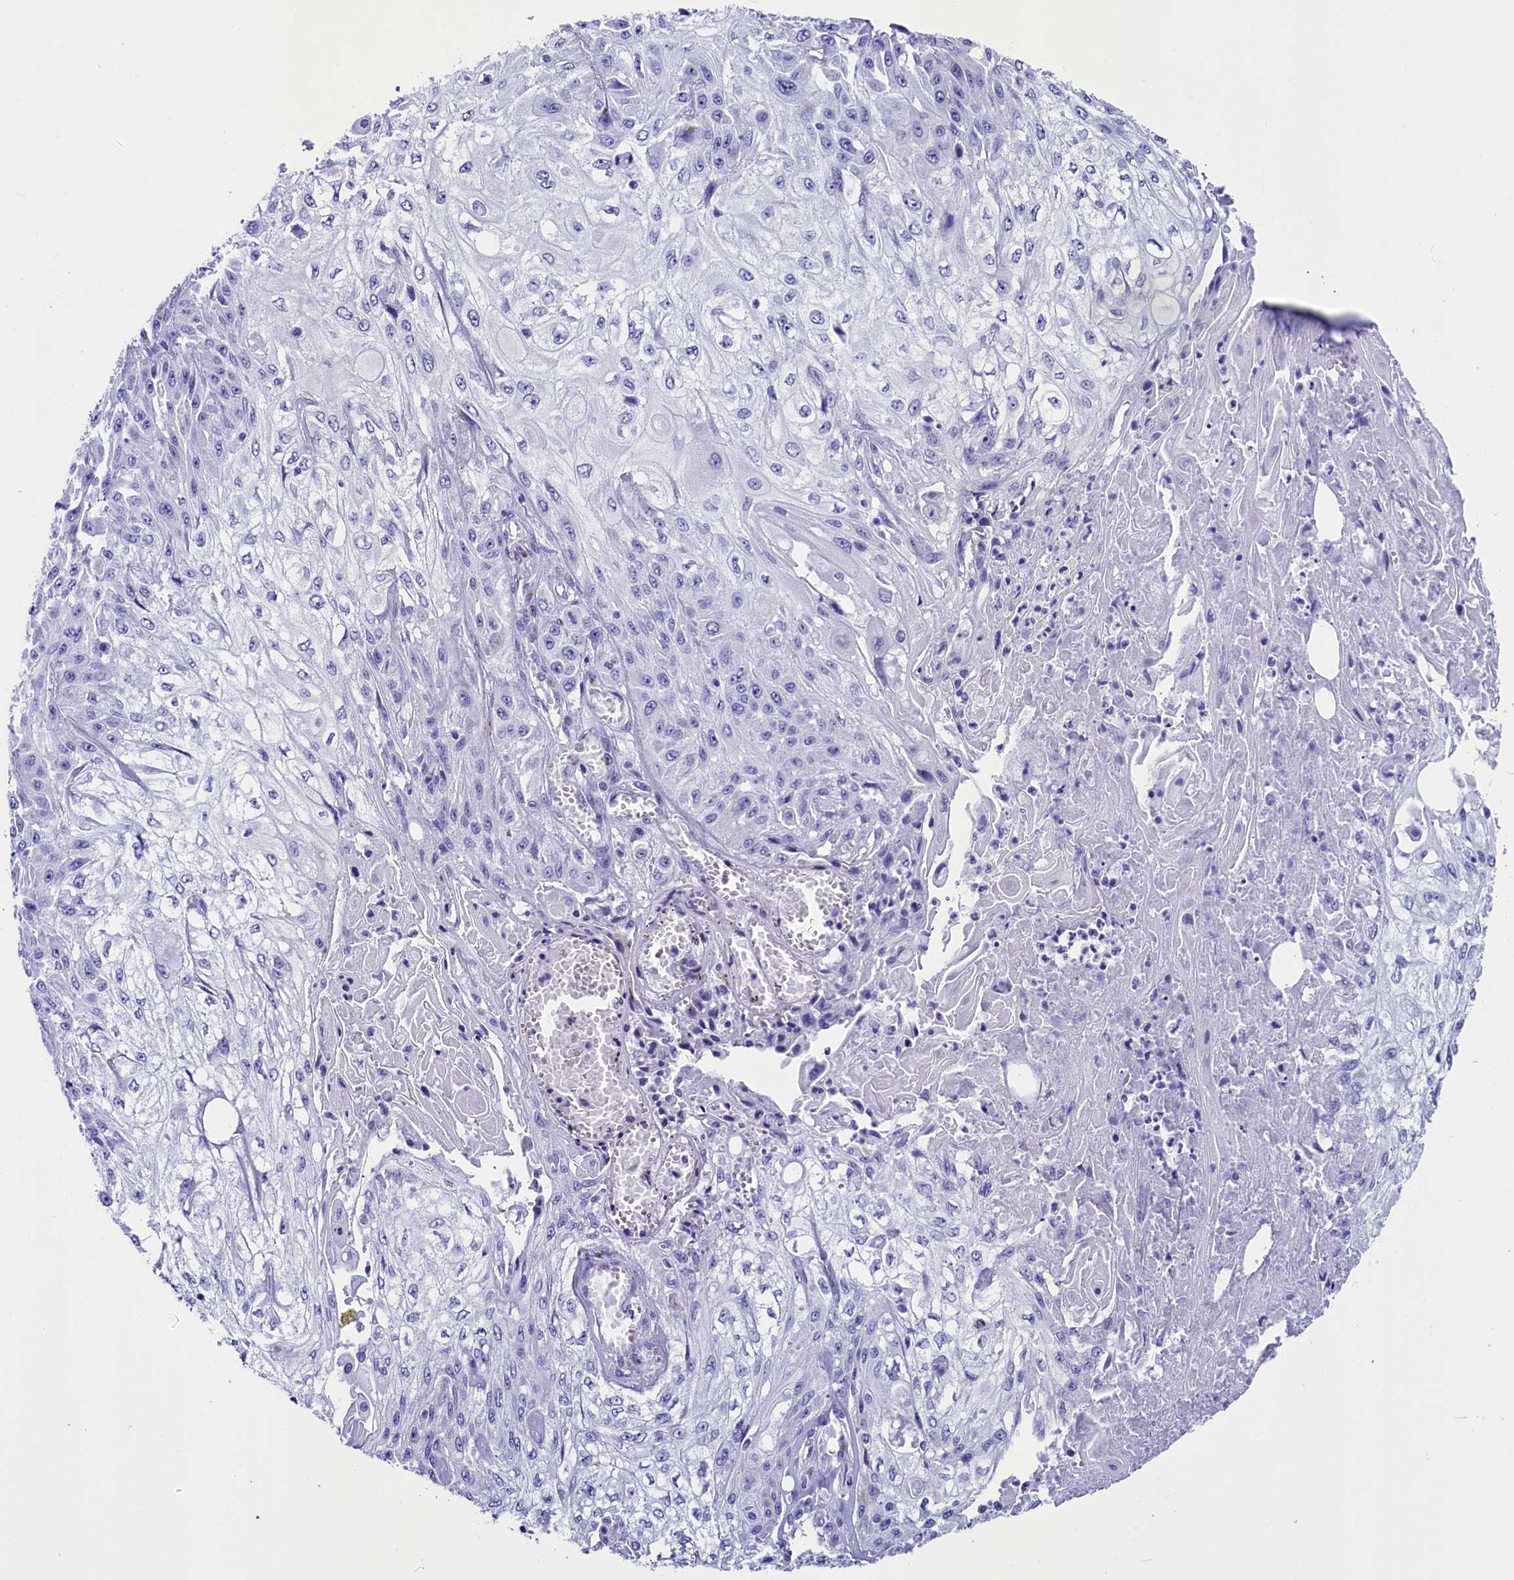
{"staining": {"intensity": "negative", "quantity": "none", "location": "none"}, "tissue": "skin cancer", "cell_type": "Tumor cells", "image_type": "cancer", "snomed": [{"axis": "morphology", "description": "Squamous cell carcinoma, NOS"}, {"axis": "morphology", "description": "Squamous cell carcinoma, metastatic, NOS"}, {"axis": "topography", "description": "Skin"}, {"axis": "topography", "description": "Lymph node"}], "caption": "High magnification brightfield microscopy of skin cancer stained with DAB (3,3'-diaminobenzidine) (brown) and counterstained with hematoxylin (blue): tumor cells show no significant positivity. Nuclei are stained in blue.", "gene": "AP3B2", "patient": {"sex": "male", "age": 75}}